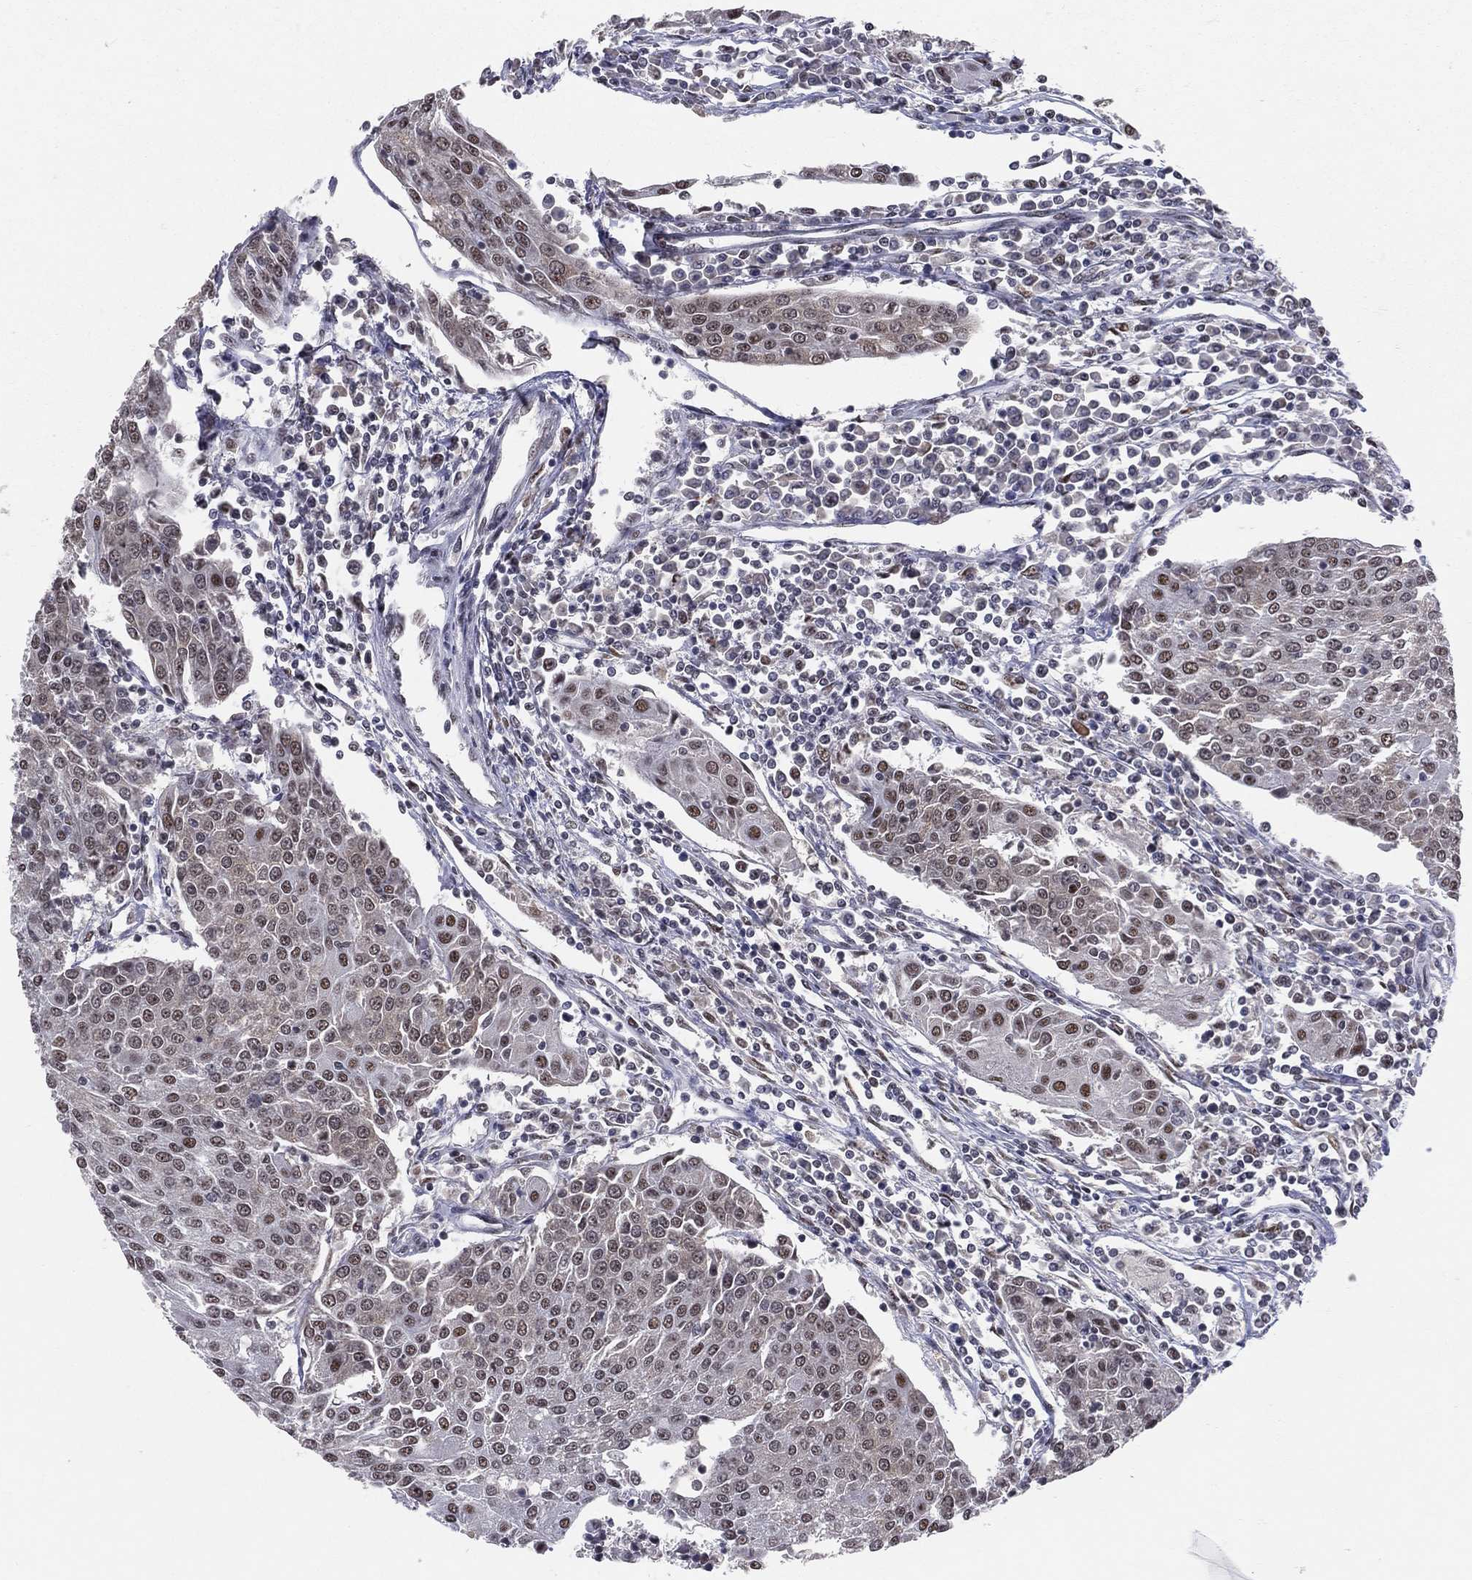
{"staining": {"intensity": "moderate", "quantity": "<25%", "location": "nuclear"}, "tissue": "urothelial cancer", "cell_type": "Tumor cells", "image_type": "cancer", "snomed": [{"axis": "morphology", "description": "Urothelial carcinoma, High grade"}, {"axis": "topography", "description": "Urinary bladder"}], "caption": "A micrograph of urothelial cancer stained for a protein reveals moderate nuclear brown staining in tumor cells.", "gene": "CDK7", "patient": {"sex": "female", "age": 85}}